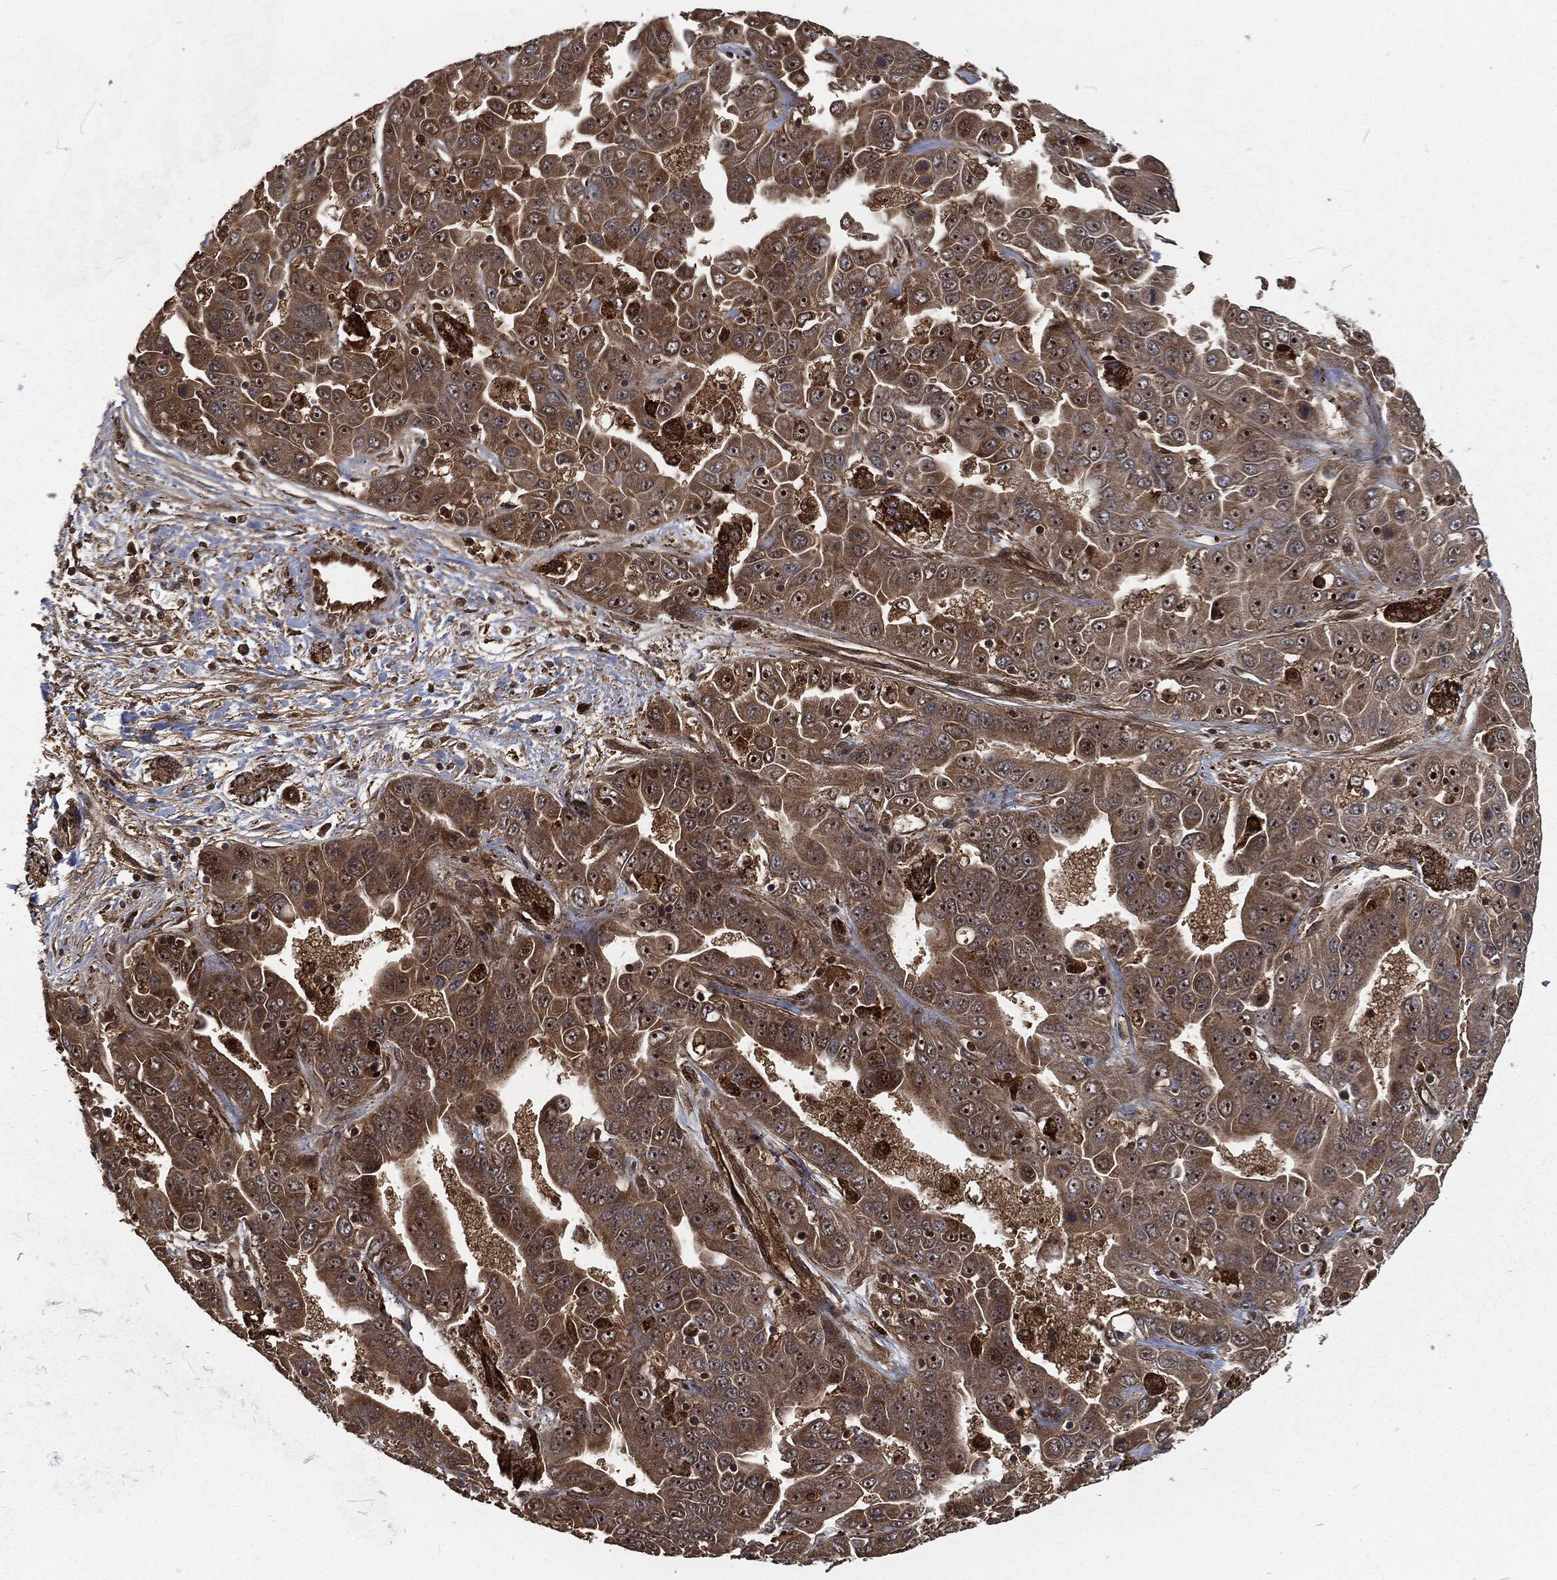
{"staining": {"intensity": "strong", "quantity": "25%-75%", "location": "cytoplasmic/membranous"}, "tissue": "liver cancer", "cell_type": "Tumor cells", "image_type": "cancer", "snomed": [{"axis": "morphology", "description": "Cholangiocarcinoma"}, {"axis": "topography", "description": "Liver"}], "caption": "Immunohistochemical staining of human liver cancer (cholangiocarcinoma) demonstrates high levels of strong cytoplasmic/membranous expression in approximately 25%-75% of tumor cells.", "gene": "RFTN1", "patient": {"sex": "female", "age": 52}}